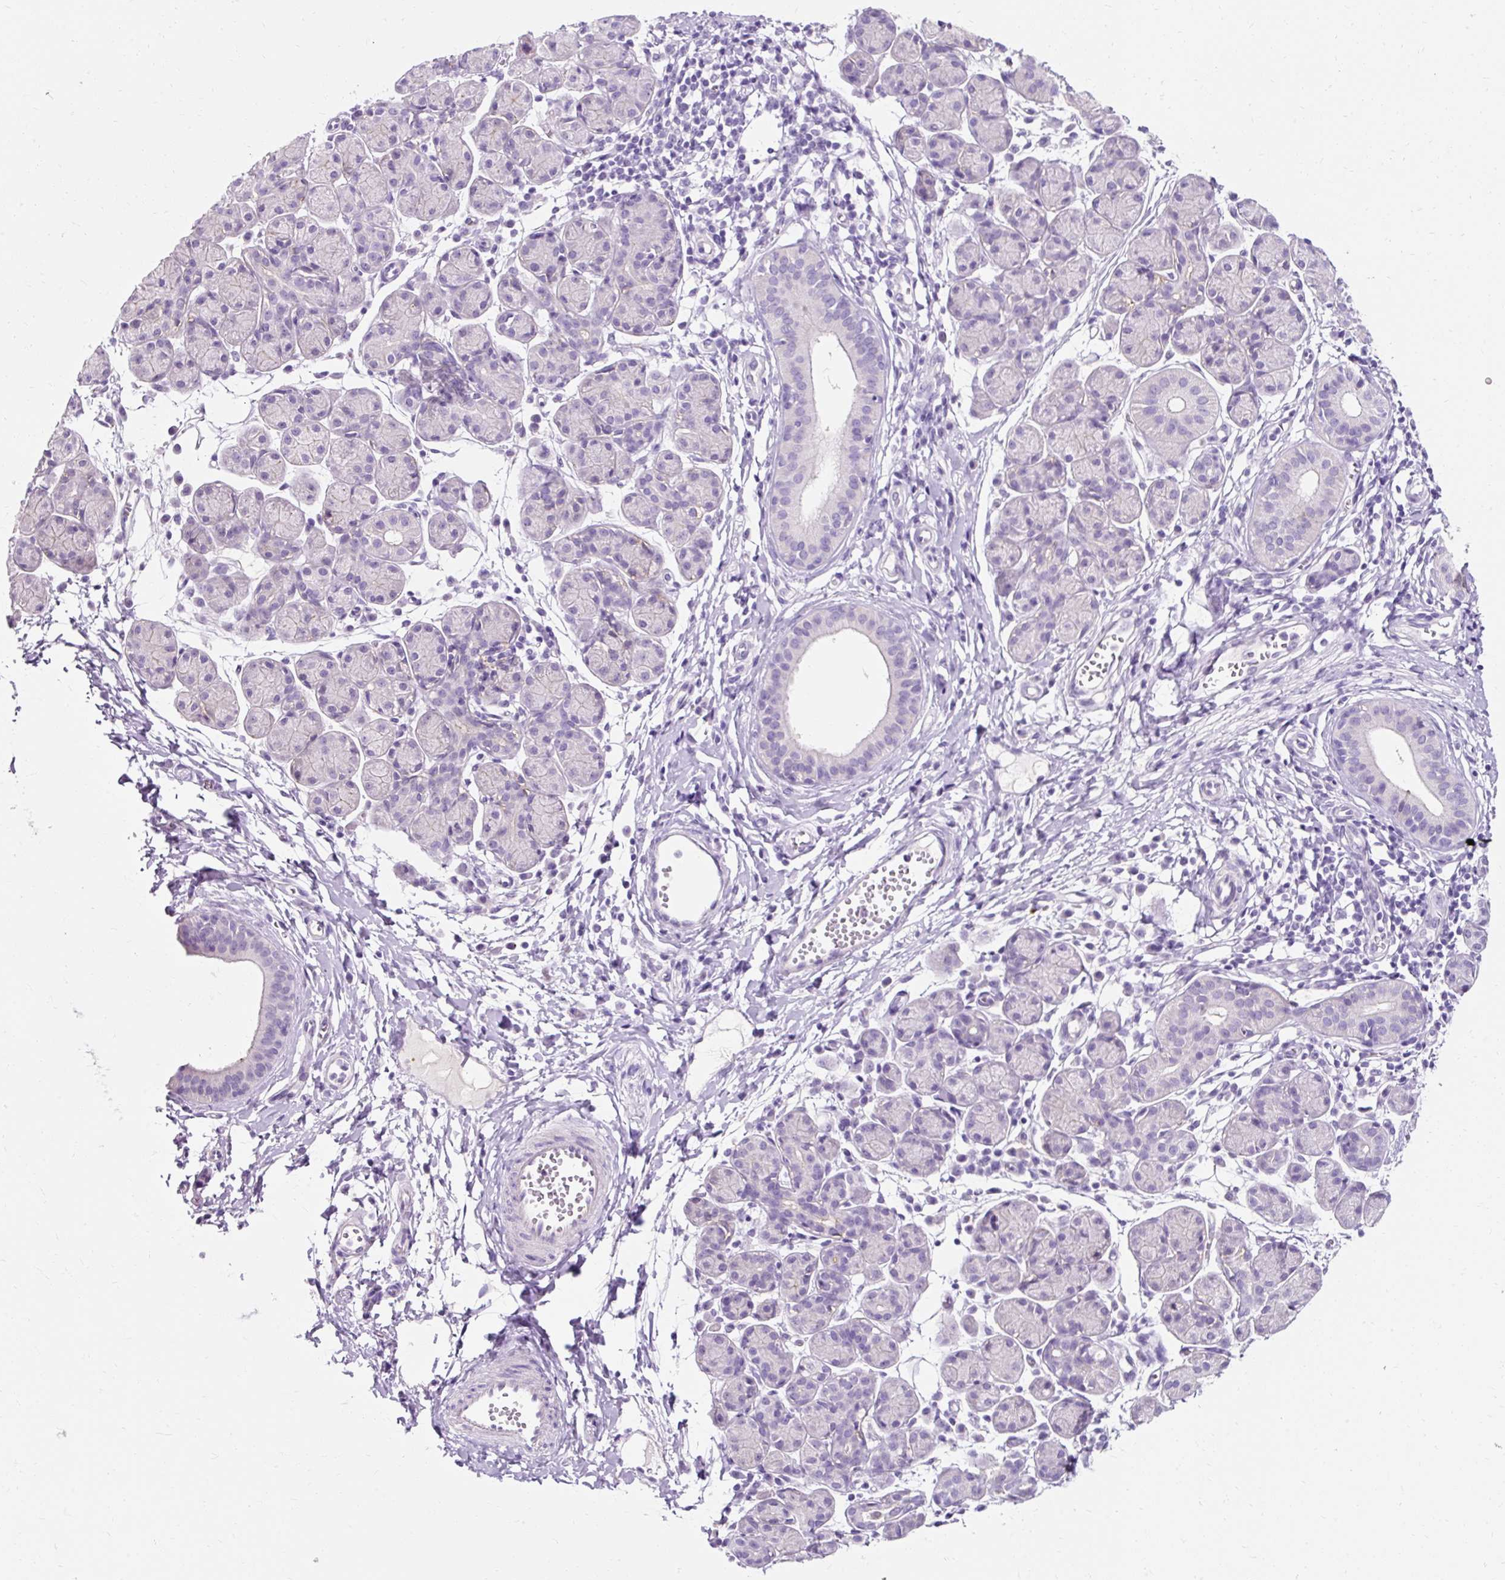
{"staining": {"intensity": "negative", "quantity": "none", "location": "none"}, "tissue": "salivary gland", "cell_type": "Glandular cells", "image_type": "normal", "snomed": [{"axis": "morphology", "description": "Normal tissue, NOS"}, {"axis": "morphology", "description": "Inflammation, NOS"}, {"axis": "topography", "description": "Lymph node"}, {"axis": "topography", "description": "Salivary gland"}], "caption": "DAB (3,3'-diaminobenzidine) immunohistochemical staining of unremarkable human salivary gland exhibits no significant staining in glandular cells. The staining is performed using DAB (3,3'-diaminobenzidine) brown chromogen with nuclei counter-stained in using hematoxylin.", "gene": "CLDN25", "patient": {"sex": "male", "age": 3}}